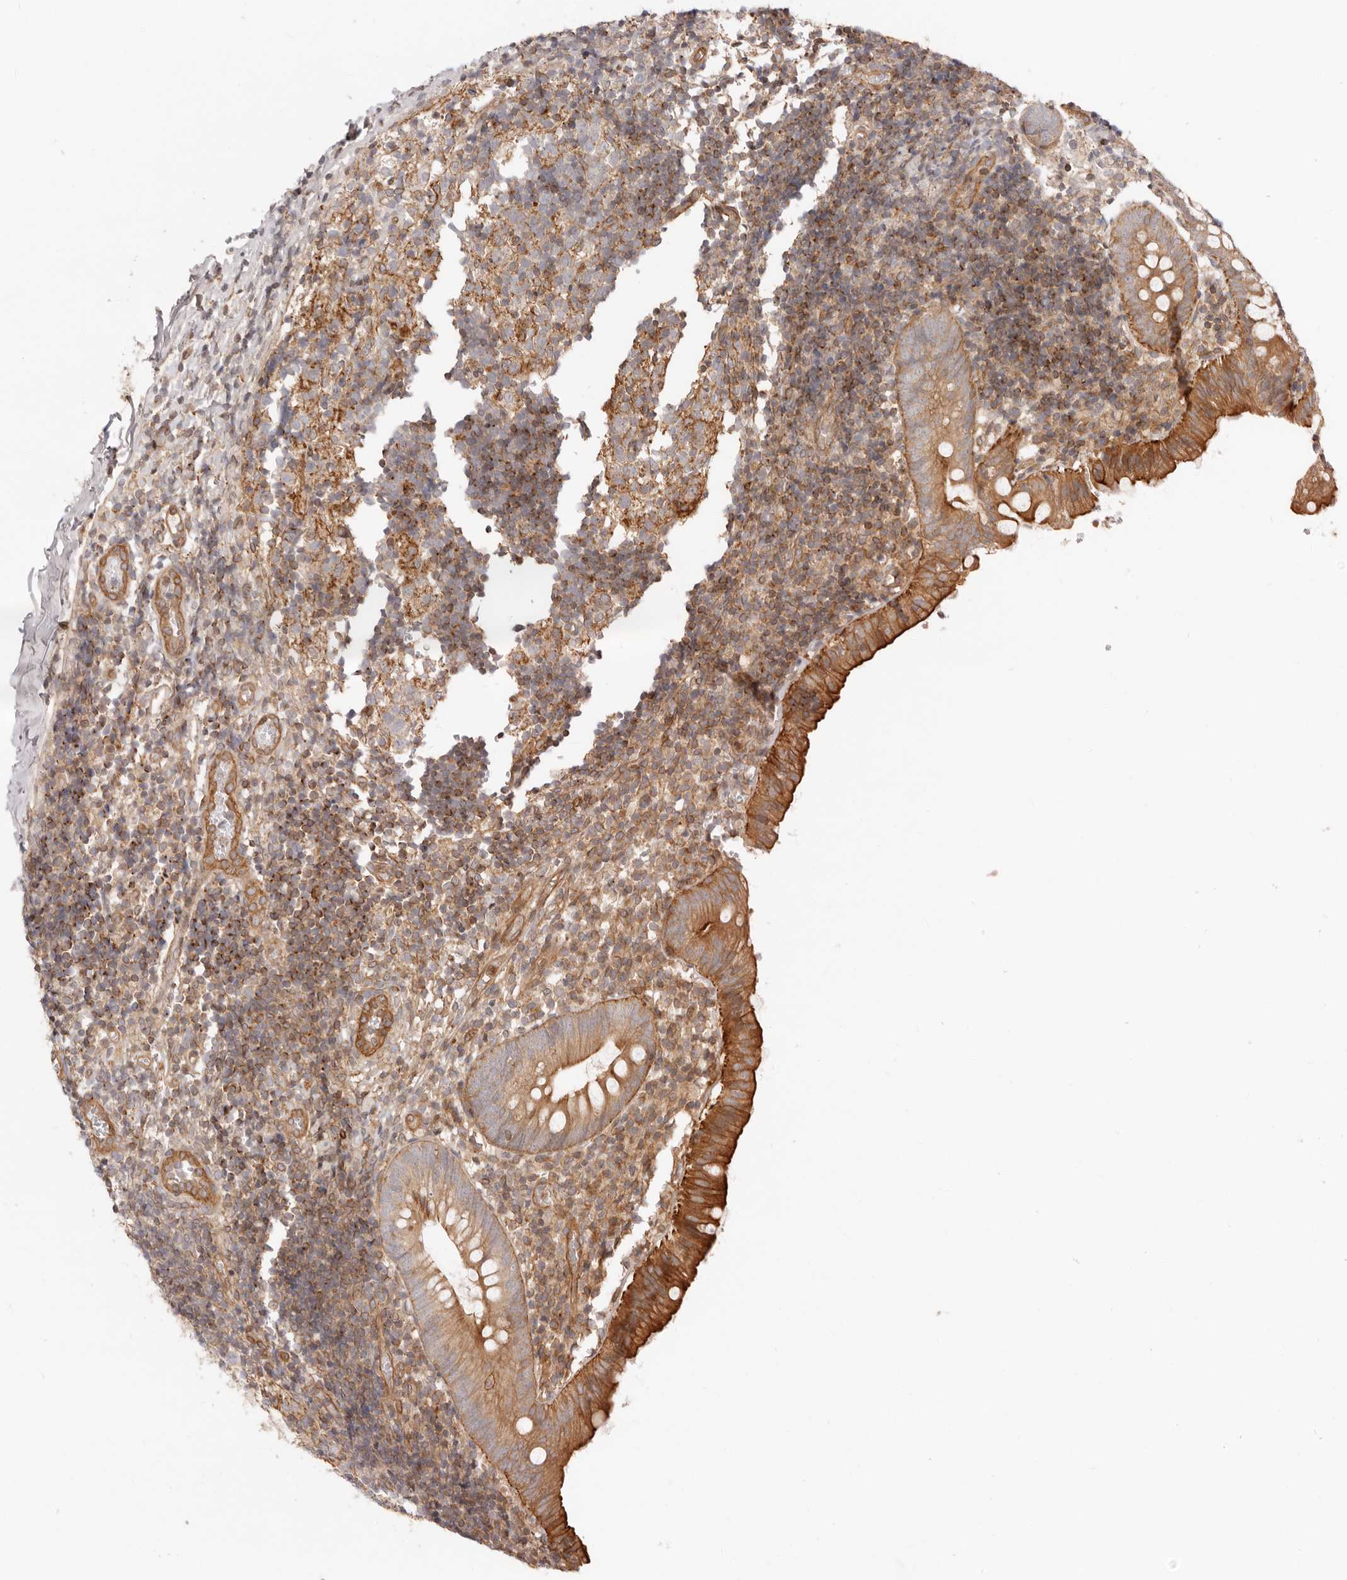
{"staining": {"intensity": "moderate", "quantity": ">75%", "location": "cytoplasmic/membranous"}, "tissue": "appendix", "cell_type": "Glandular cells", "image_type": "normal", "snomed": [{"axis": "morphology", "description": "Normal tissue, NOS"}, {"axis": "topography", "description": "Appendix"}], "caption": "High-power microscopy captured an immunohistochemistry micrograph of unremarkable appendix, revealing moderate cytoplasmic/membranous positivity in approximately >75% of glandular cells.", "gene": "UFSP1", "patient": {"sex": "male", "age": 8}}